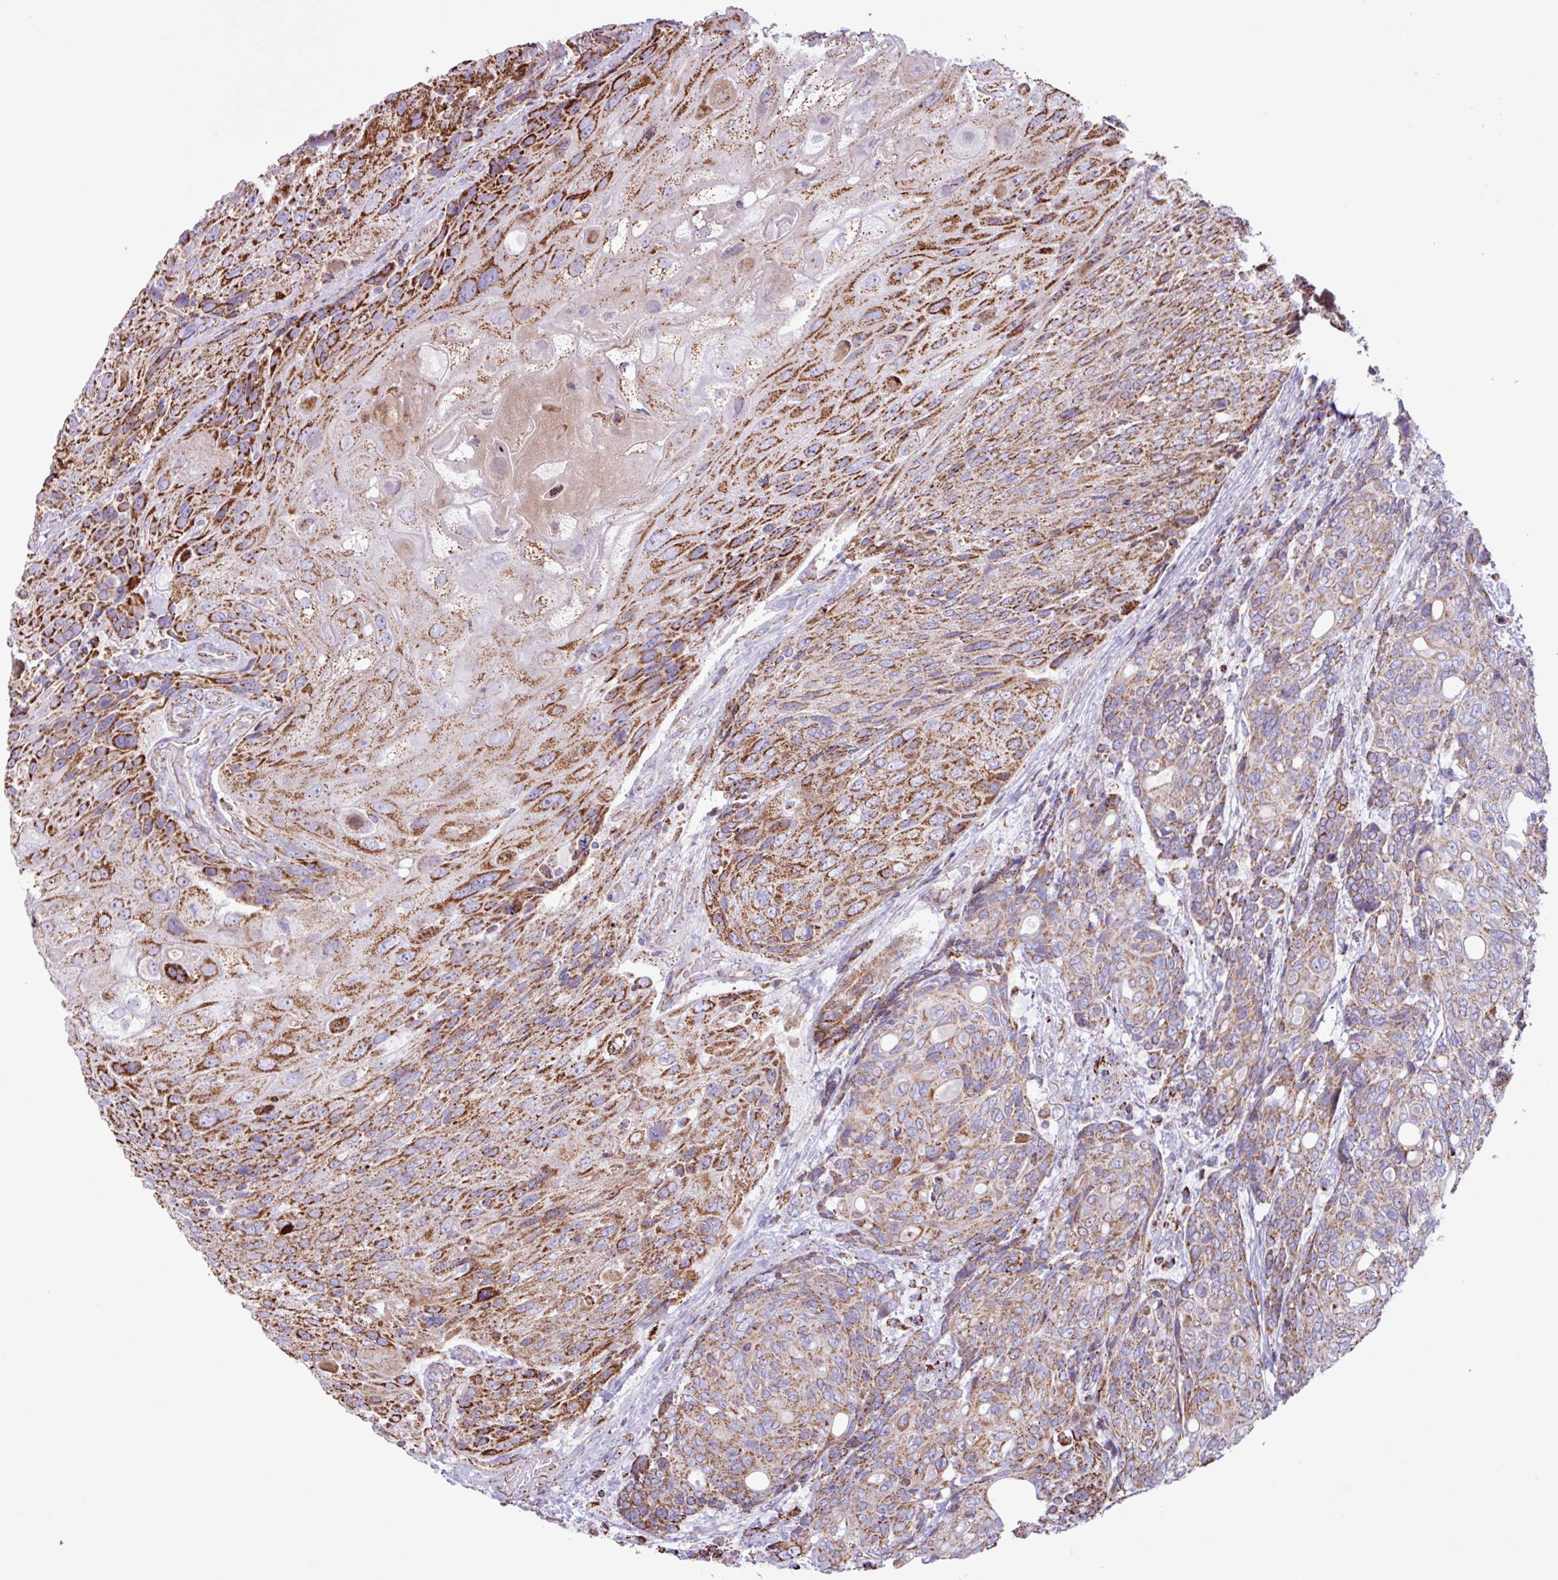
{"staining": {"intensity": "strong", "quantity": ">75%", "location": "cytoplasmic/membranous"}, "tissue": "urothelial cancer", "cell_type": "Tumor cells", "image_type": "cancer", "snomed": [{"axis": "morphology", "description": "Urothelial carcinoma, High grade"}, {"axis": "topography", "description": "Urinary bladder"}], "caption": "Urothelial cancer stained with a protein marker demonstrates strong staining in tumor cells.", "gene": "RTL3", "patient": {"sex": "female", "age": 70}}